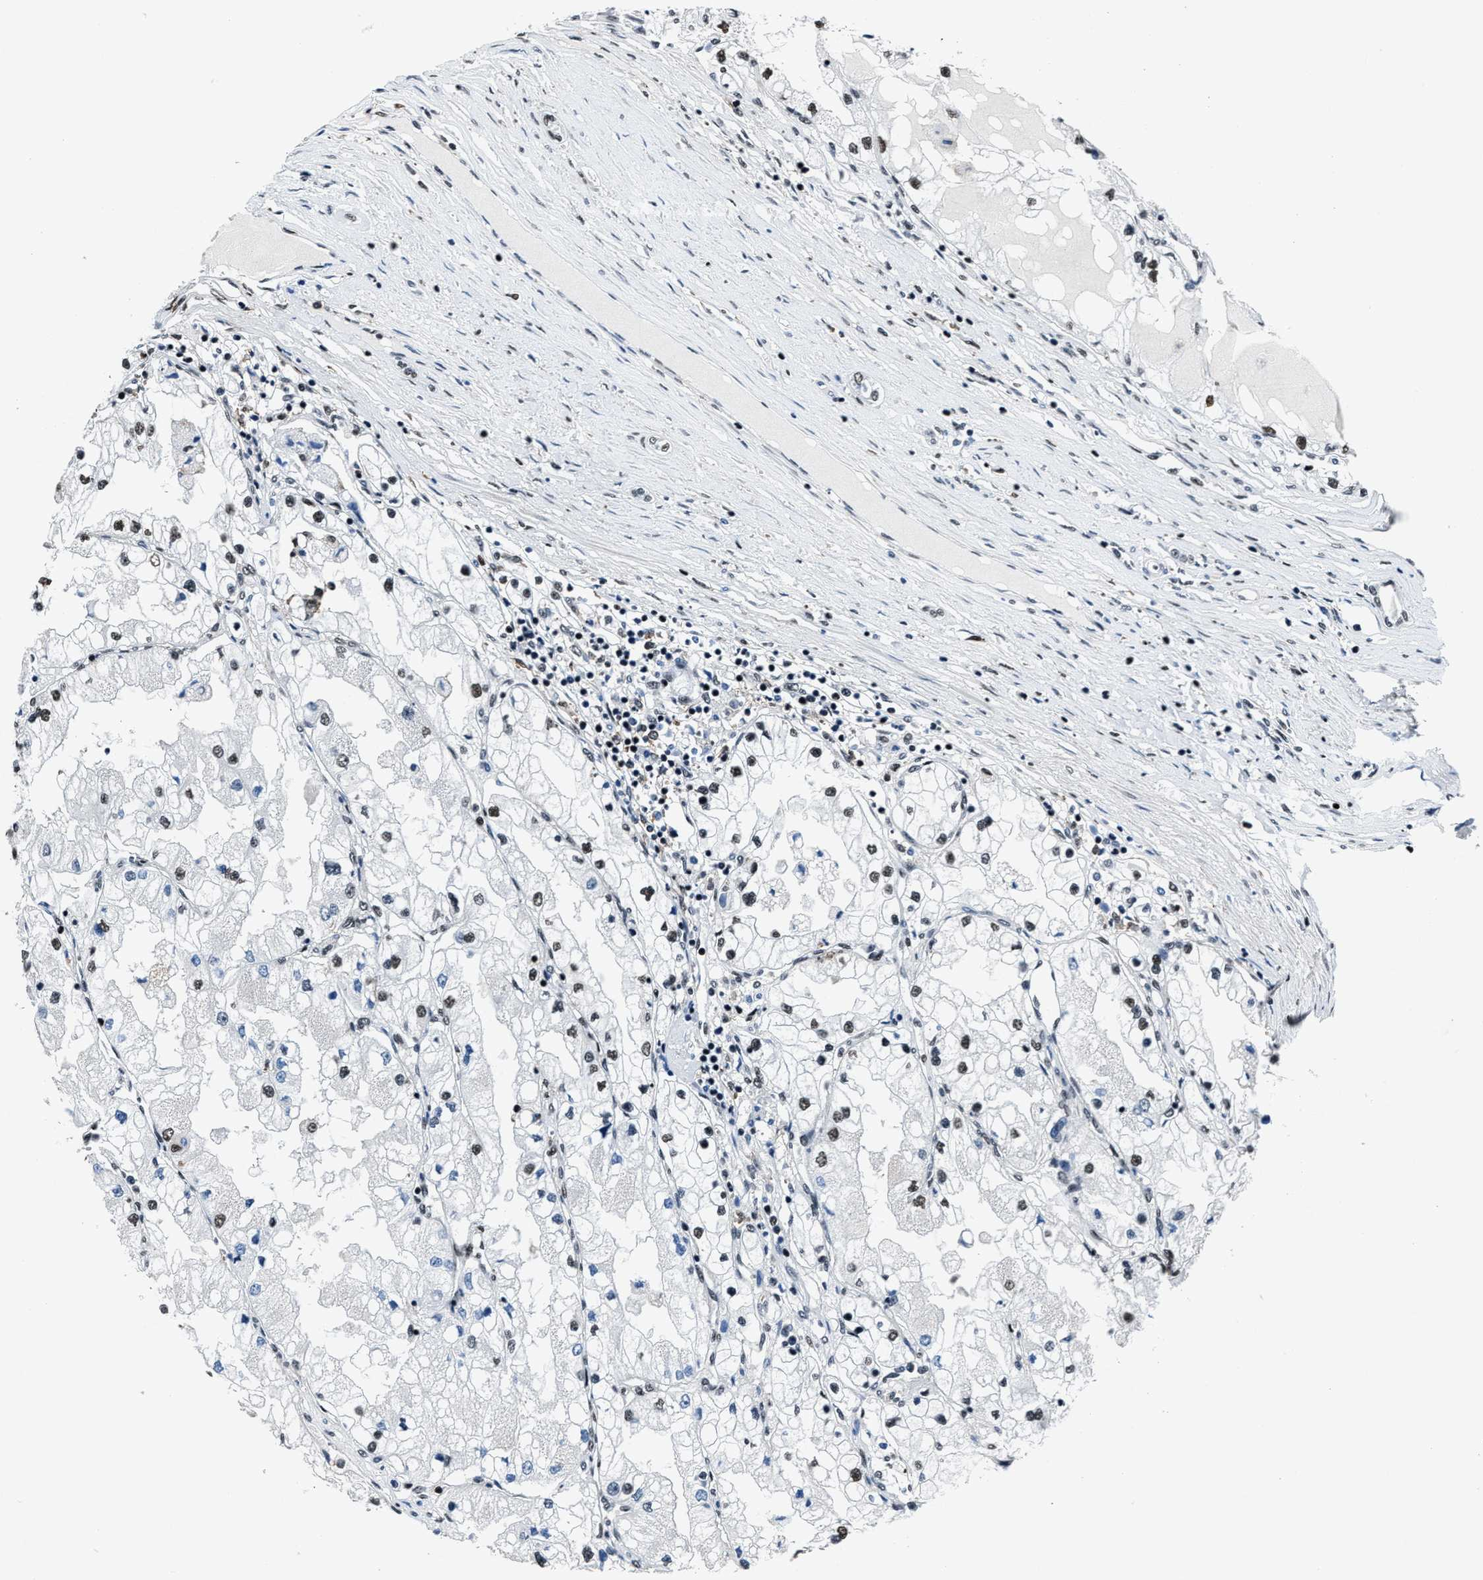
{"staining": {"intensity": "weak", "quantity": "25%-75%", "location": "nuclear"}, "tissue": "renal cancer", "cell_type": "Tumor cells", "image_type": "cancer", "snomed": [{"axis": "morphology", "description": "Adenocarcinoma, NOS"}, {"axis": "topography", "description": "Kidney"}], "caption": "Immunohistochemical staining of renal cancer exhibits low levels of weak nuclear expression in approximately 25%-75% of tumor cells.", "gene": "PPIE", "patient": {"sex": "male", "age": 68}}